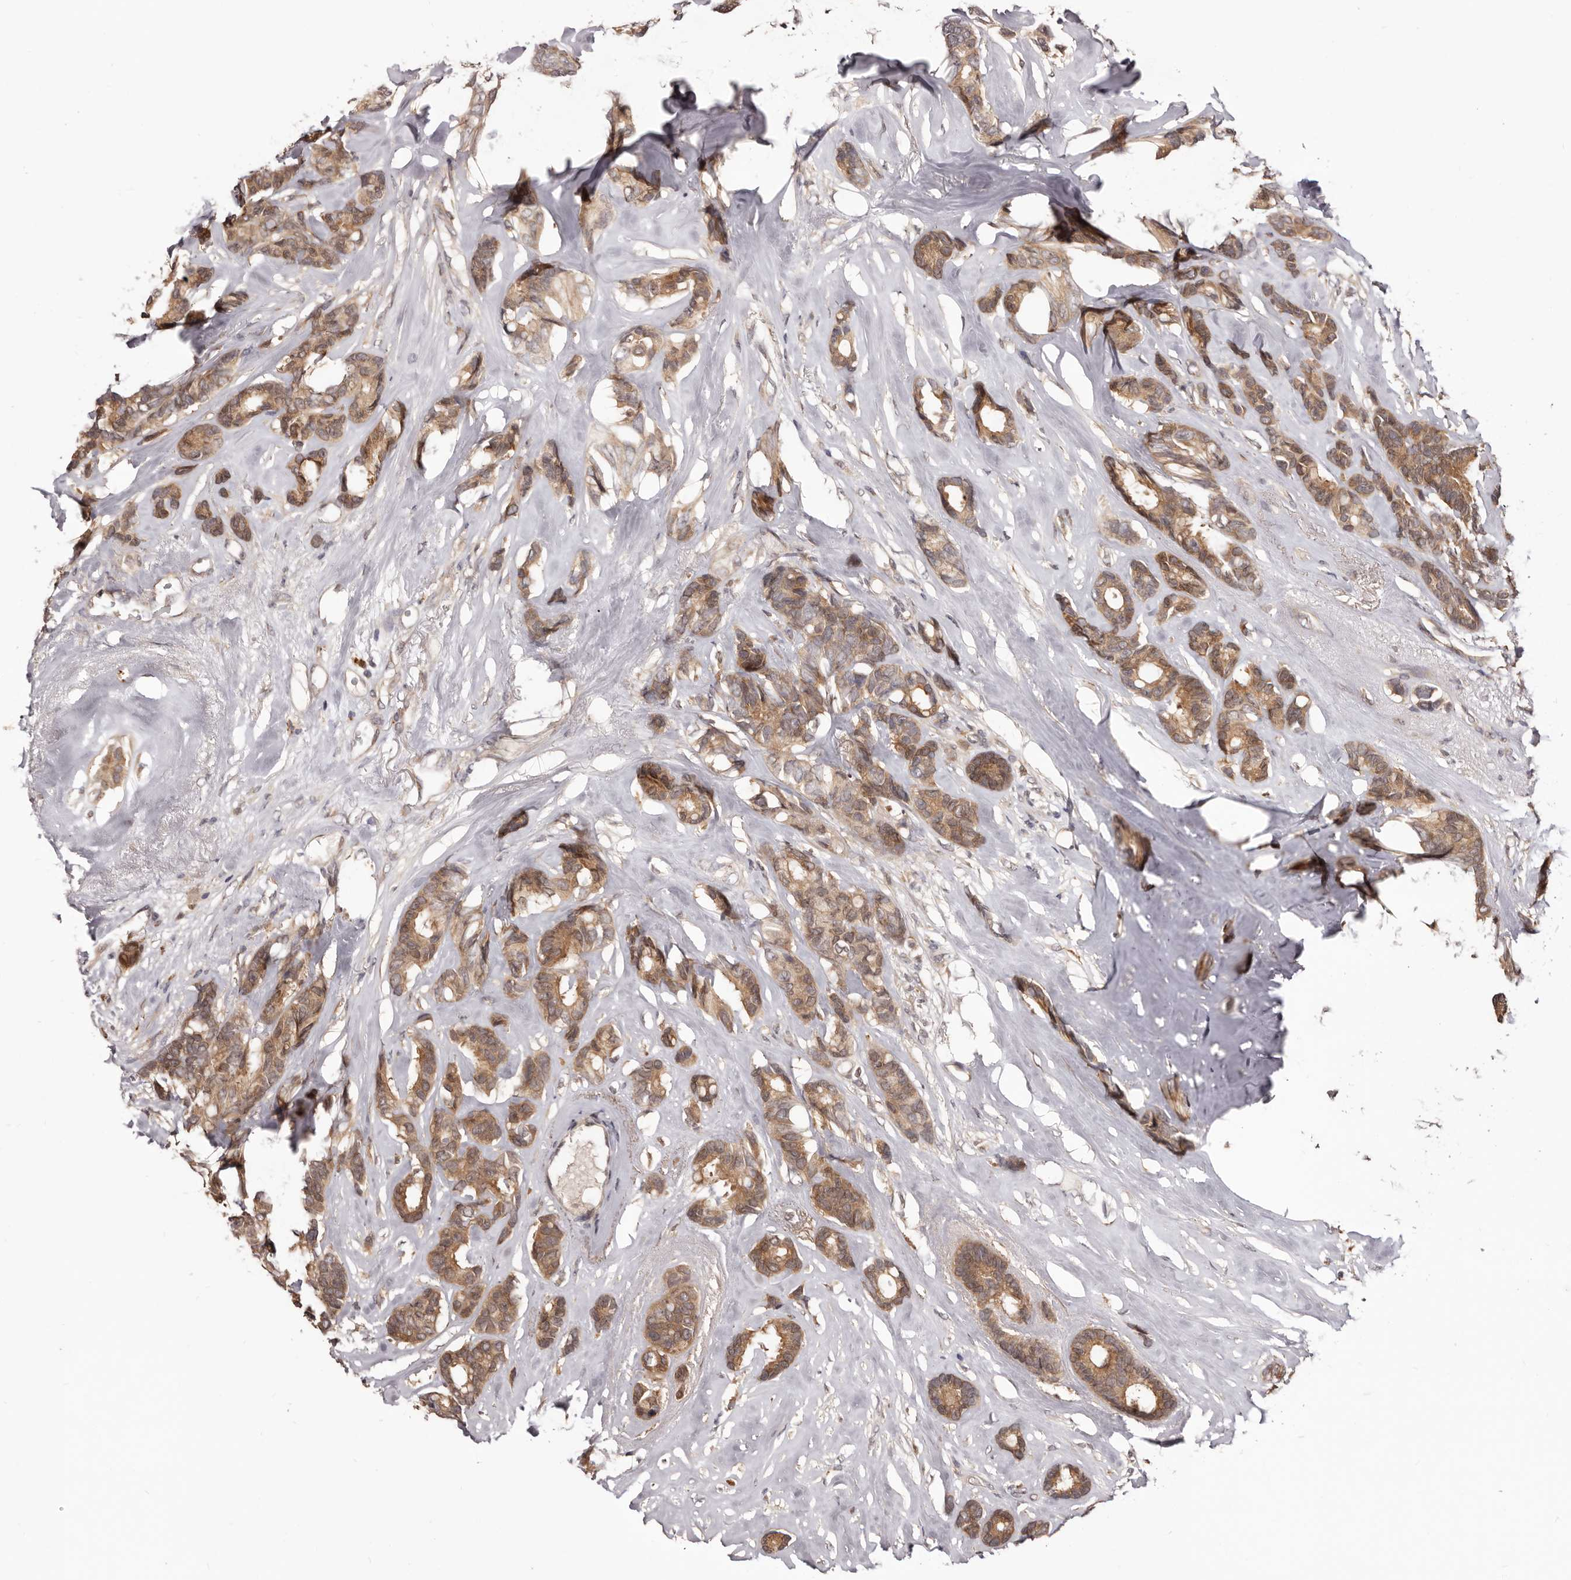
{"staining": {"intensity": "moderate", "quantity": ">75%", "location": "cytoplasmic/membranous"}, "tissue": "breast cancer", "cell_type": "Tumor cells", "image_type": "cancer", "snomed": [{"axis": "morphology", "description": "Duct carcinoma"}, {"axis": "topography", "description": "Breast"}], "caption": "Immunohistochemistry photomicrograph of neoplastic tissue: human infiltrating ductal carcinoma (breast) stained using immunohistochemistry reveals medium levels of moderate protein expression localized specifically in the cytoplasmic/membranous of tumor cells, appearing as a cytoplasmic/membranous brown color.", "gene": "MDP1", "patient": {"sex": "female", "age": 87}}